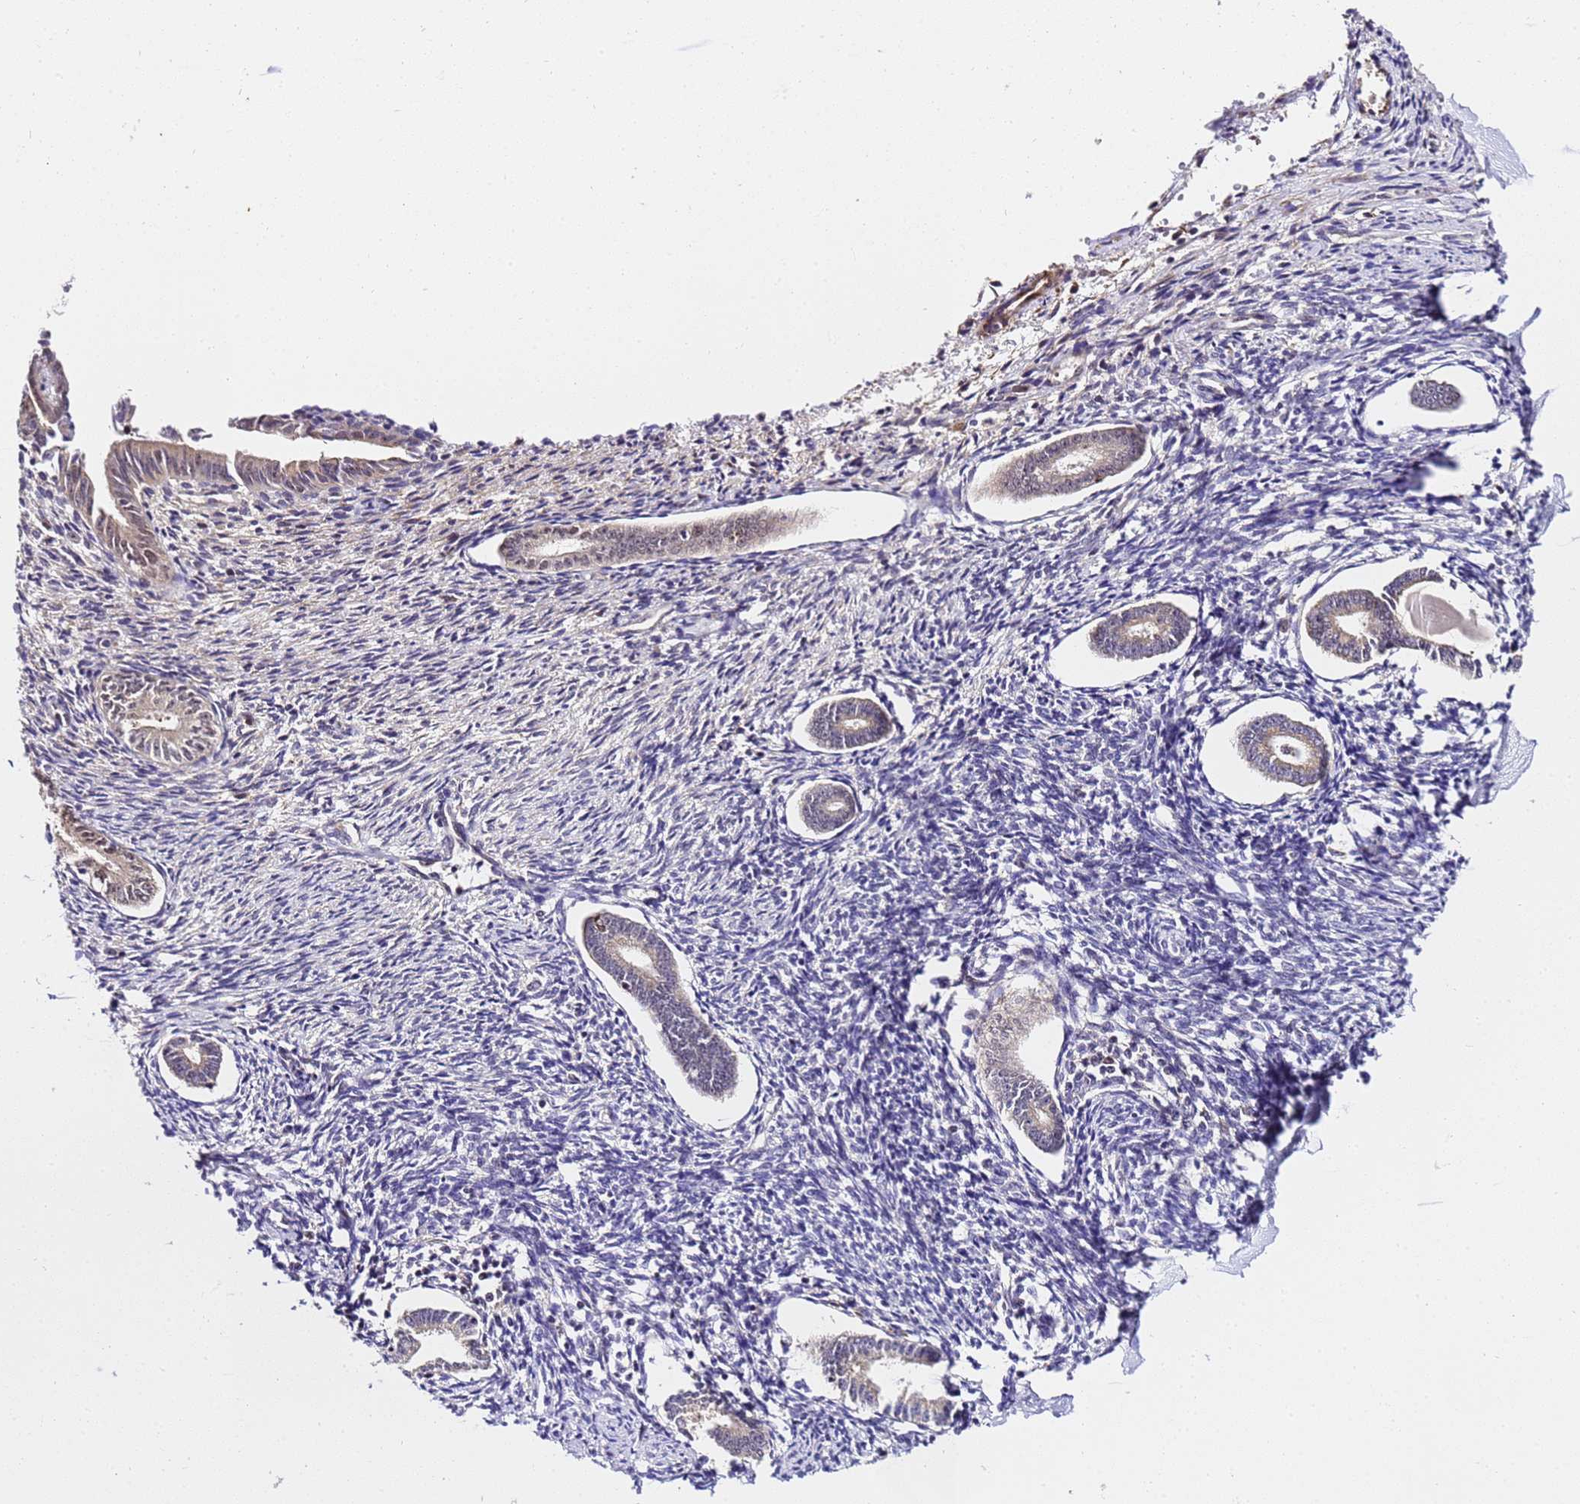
{"staining": {"intensity": "negative", "quantity": "none", "location": "none"}, "tissue": "endometrium", "cell_type": "Cells in endometrial stroma", "image_type": "normal", "snomed": [{"axis": "morphology", "description": "Normal tissue, NOS"}, {"axis": "topography", "description": "Endometrium"}], "caption": "A photomicrograph of endometrium stained for a protein exhibits no brown staining in cells in endometrial stroma. The staining is performed using DAB (3,3'-diaminobenzidine) brown chromogen with nuclei counter-stained in using hematoxylin.", "gene": "SLX4IP", "patient": {"sex": "female", "age": 56}}